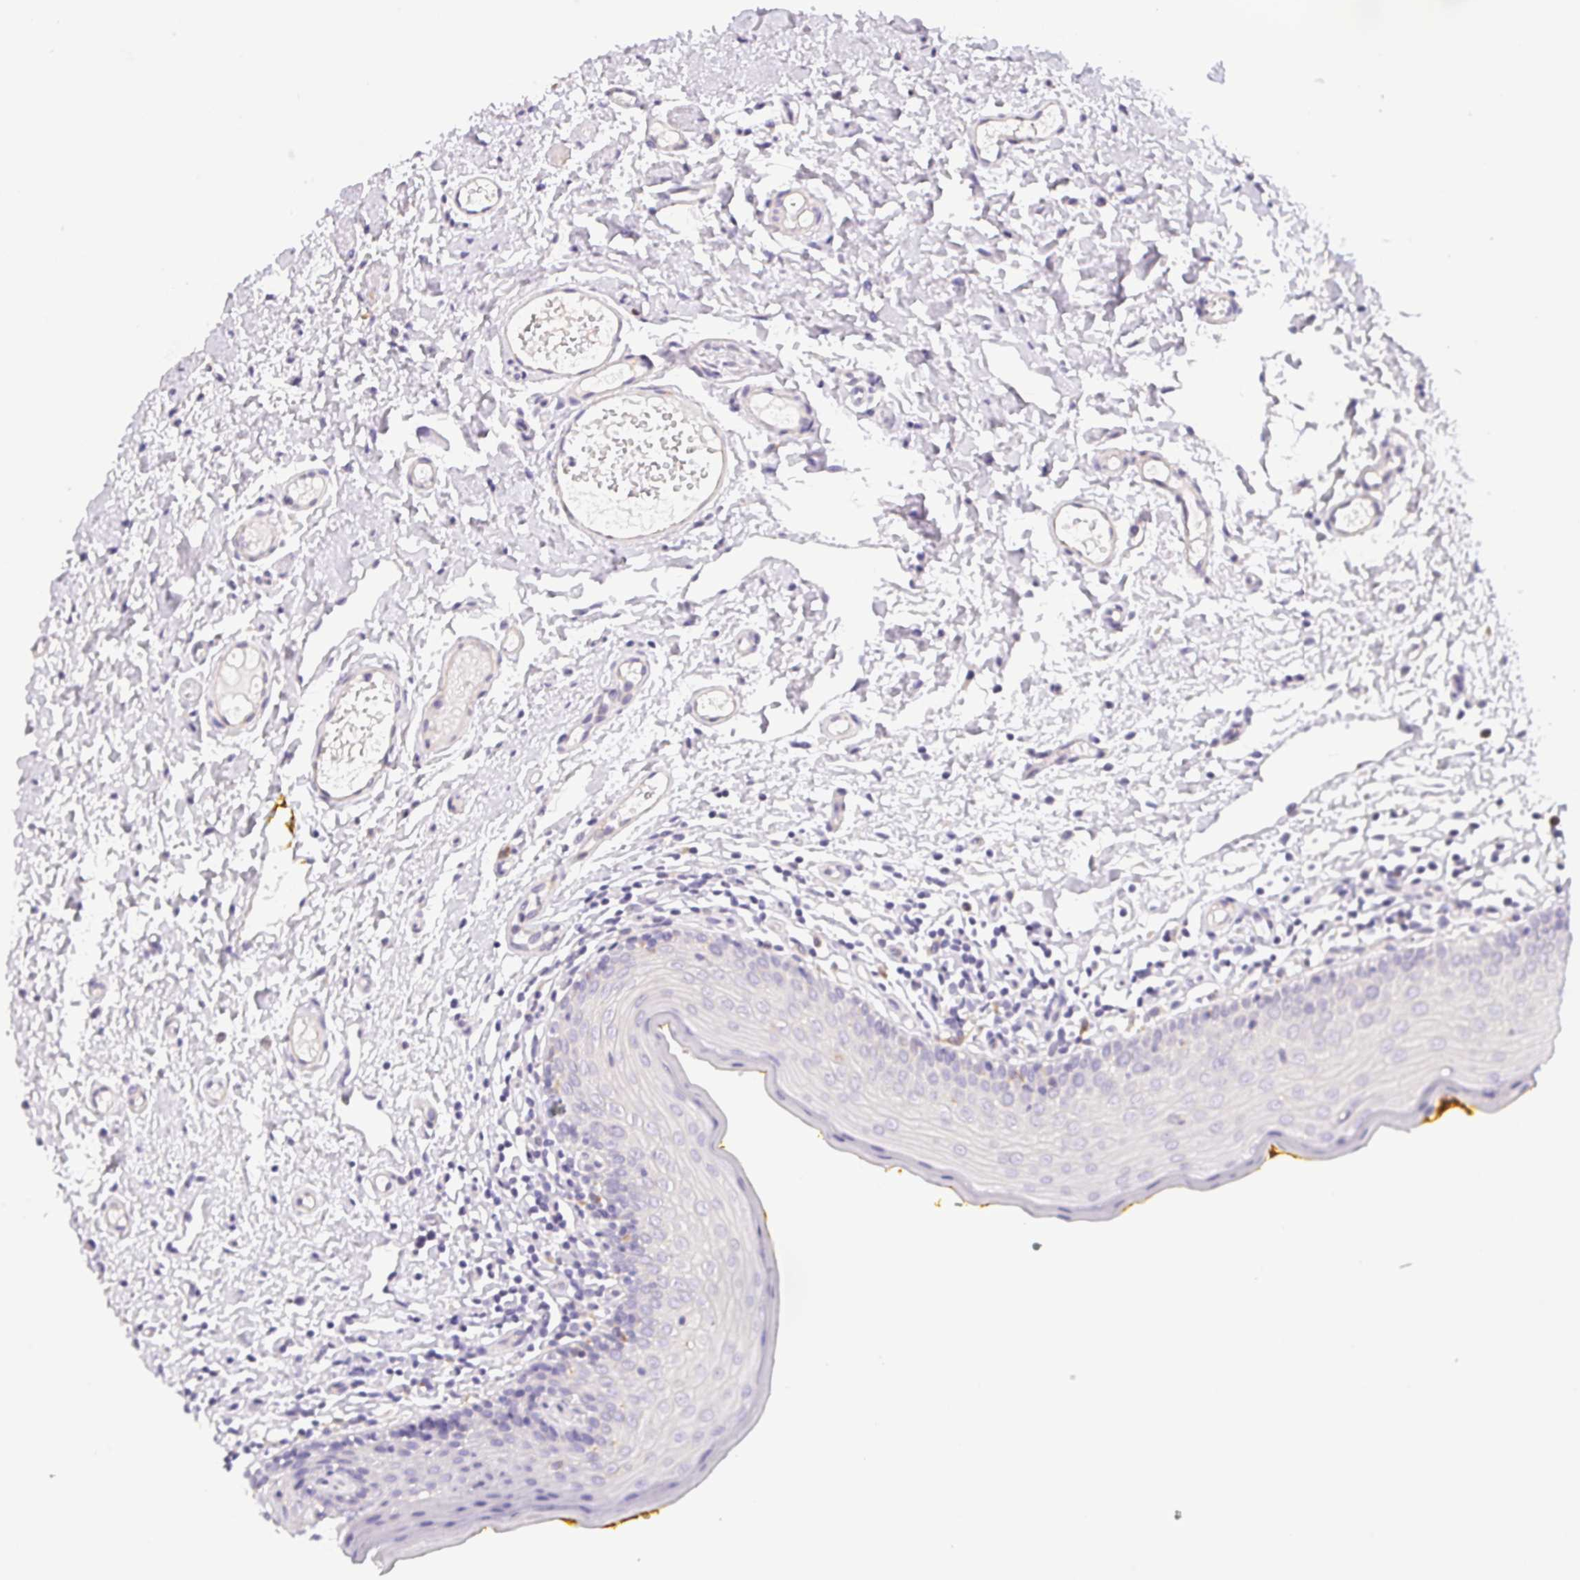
{"staining": {"intensity": "negative", "quantity": "none", "location": "none"}, "tissue": "oral mucosa", "cell_type": "Squamous epithelial cells", "image_type": "normal", "snomed": [{"axis": "morphology", "description": "Normal tissue, NOS"}, {"axis": "topography", "description": "Oral tissue"}, {"axis": "topography", "description": "Tounge, NOS"}], "caption": "The photomicrograph reveals no staining of squamous epithelial cells in normal oral mucosa. (Stains: DAB (3,3'-diaminobenzidine) immunohistochemistry (IHC) with hematoxylin counter stain, Microscopy: brightfield microscopy at high magnification).", "gene": "SLC17A7", "patient": {"sex": "female", "age": 58}}